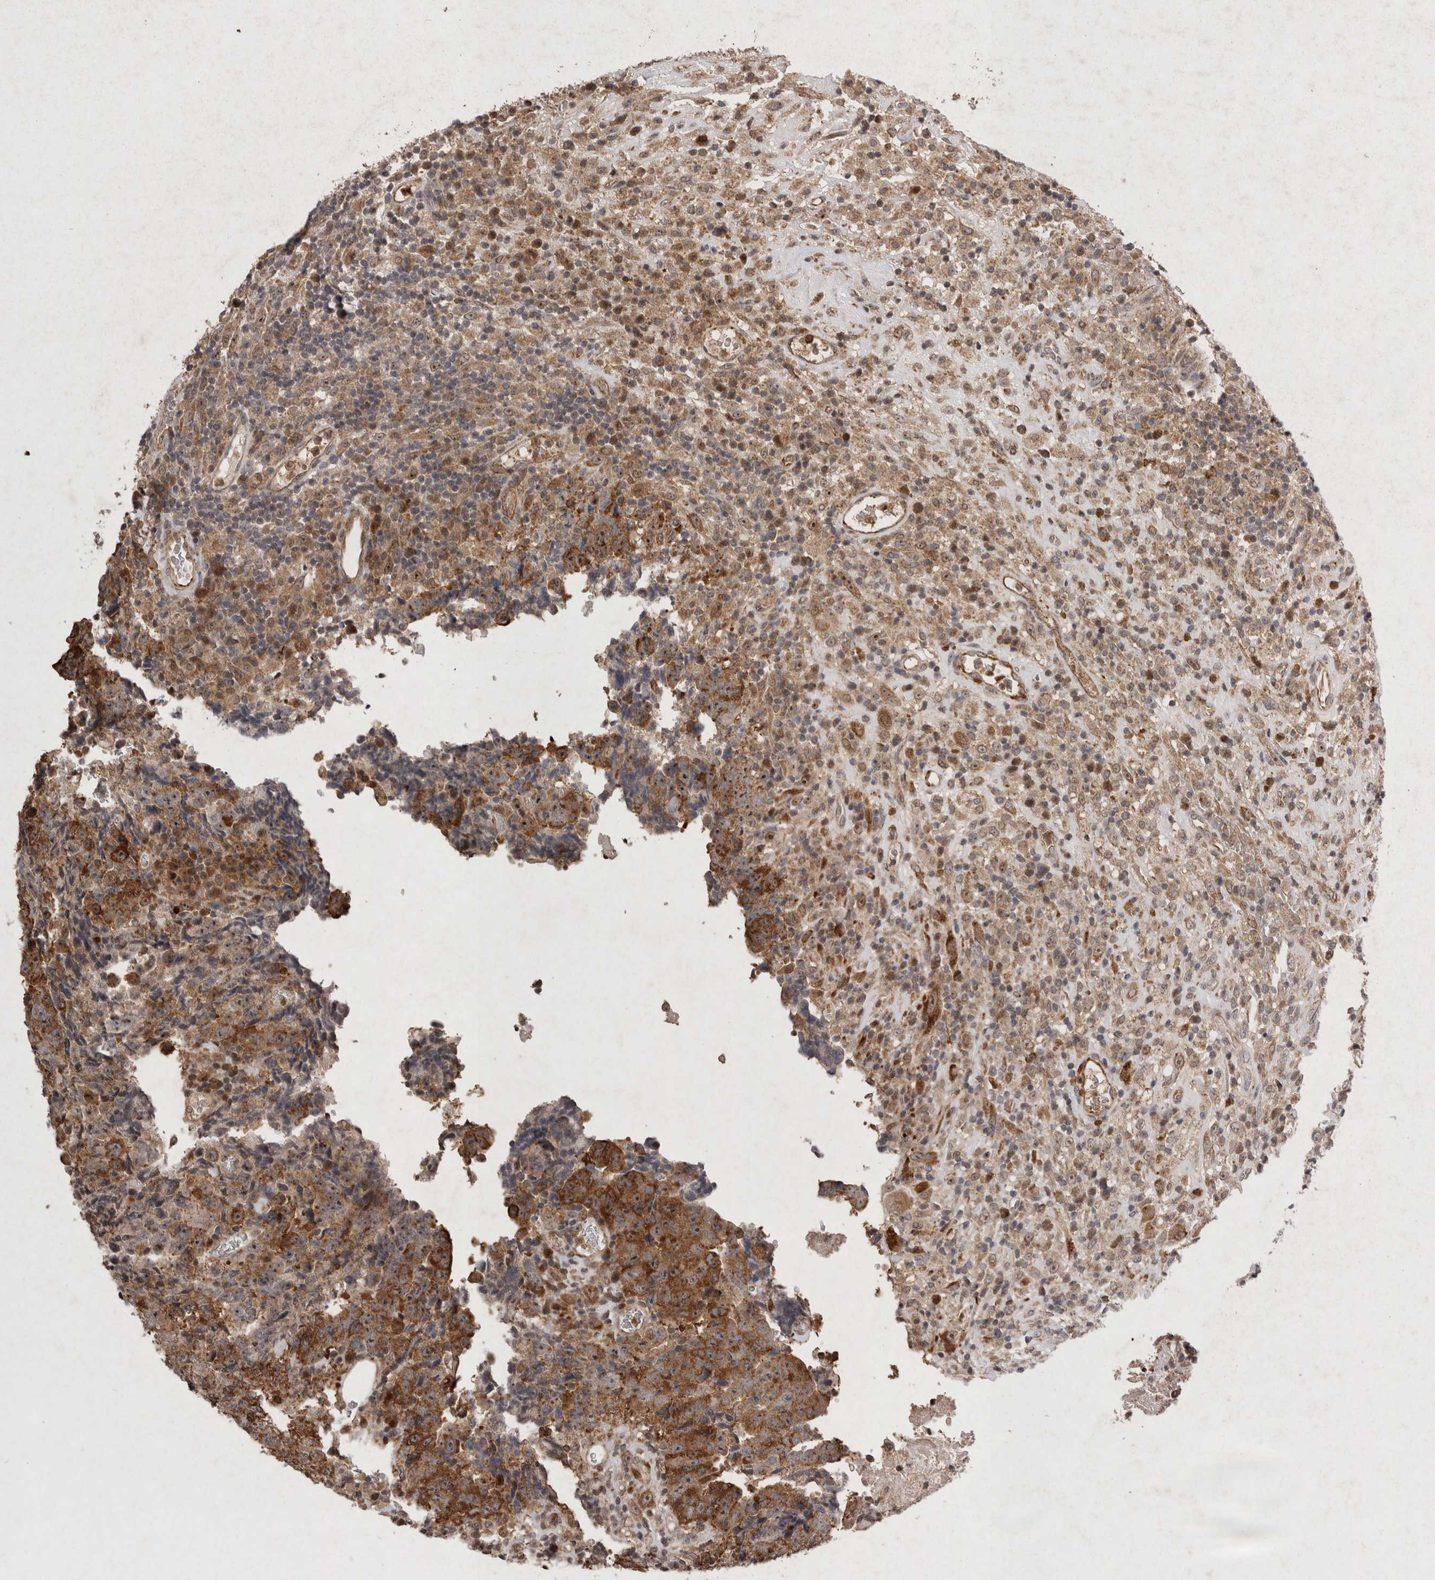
{"staining": {"intensity": "moderate", "quantity": "<25%", "location": "cytoplasmic/membranous,nuclear"}, "tissue": "testis cancer", "cell_type": "Tumor cells", "image_type": "cancer", "snomed": [{"axis": "morphology", "description": "Necrosis, NOS"}, {"axis": "morphology", "description": "Carcinoma, Embryonal, NOS"}, {"axis": "topography", "description": "Testis"}], "caption": "Testis embryonal carcinoma tissue reveals moderate cytoplasmic/membranous and nuclear expression in about <25% of tumor cells, visualized by immunohistochemistry.", "gene": "STK11", "patient": {"sex": "male", "age": 19}}